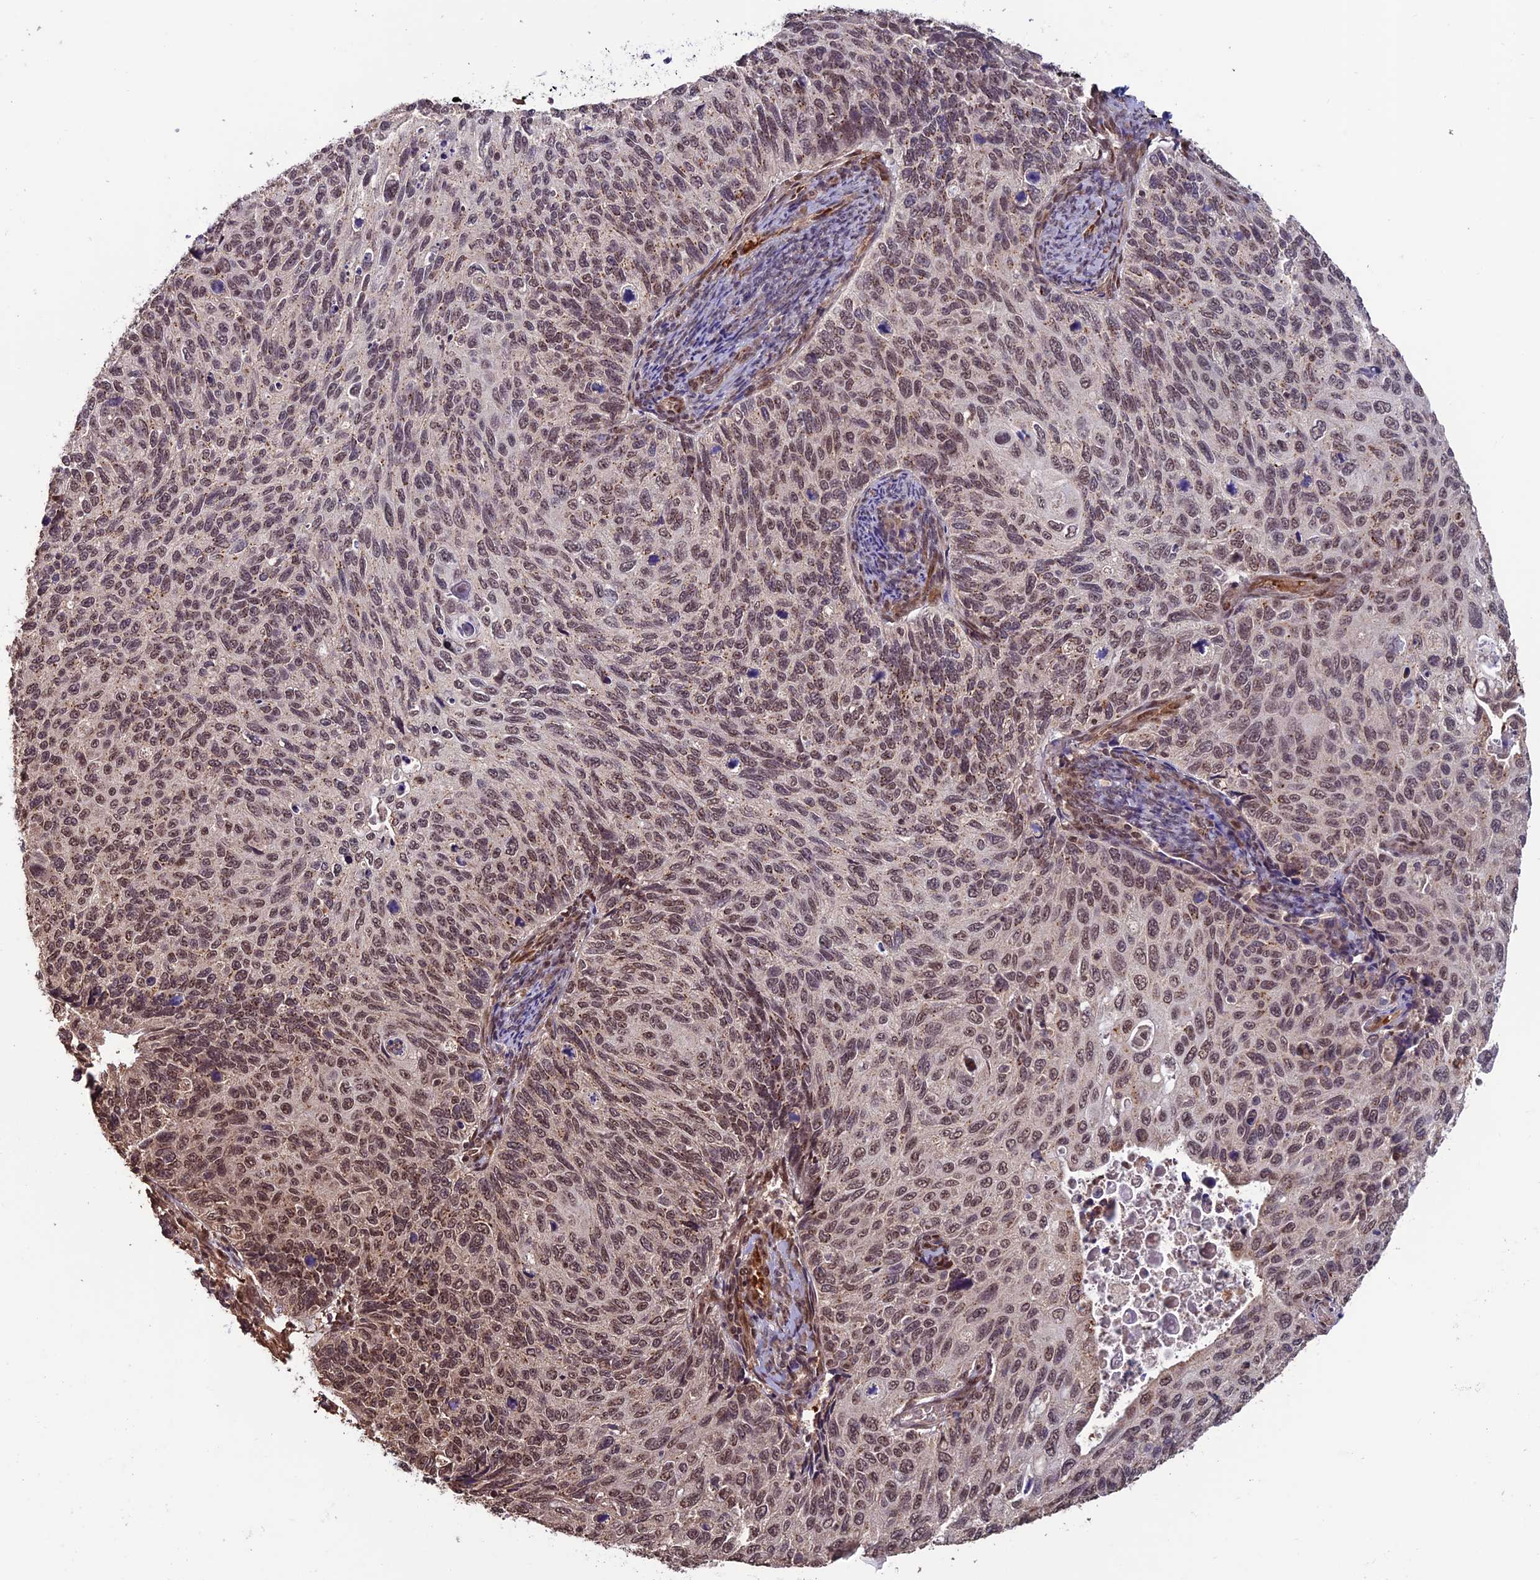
{"staining": {"intensity": "moderate", "quantity": ">75%", "location": "nuclear"}, "tissue": "cervical cancer", "cell_type": "Tumor cells", "image_type": "cancer", "snomed": [{"axis": "morphology", "description": "Squamous cell carcinoma, NOS"}, {"axis": "topography", "description": "Cervix"}], "caption": "A brown stain highlights moderate nuclear expression of a protein in human squamous cell carcinoma (cervical) tumor cells. (DAB IHC with brightfield microscopy, high magnification).", "gene": "CABIN1", "patient": {"sex": "female", "age": 70}}